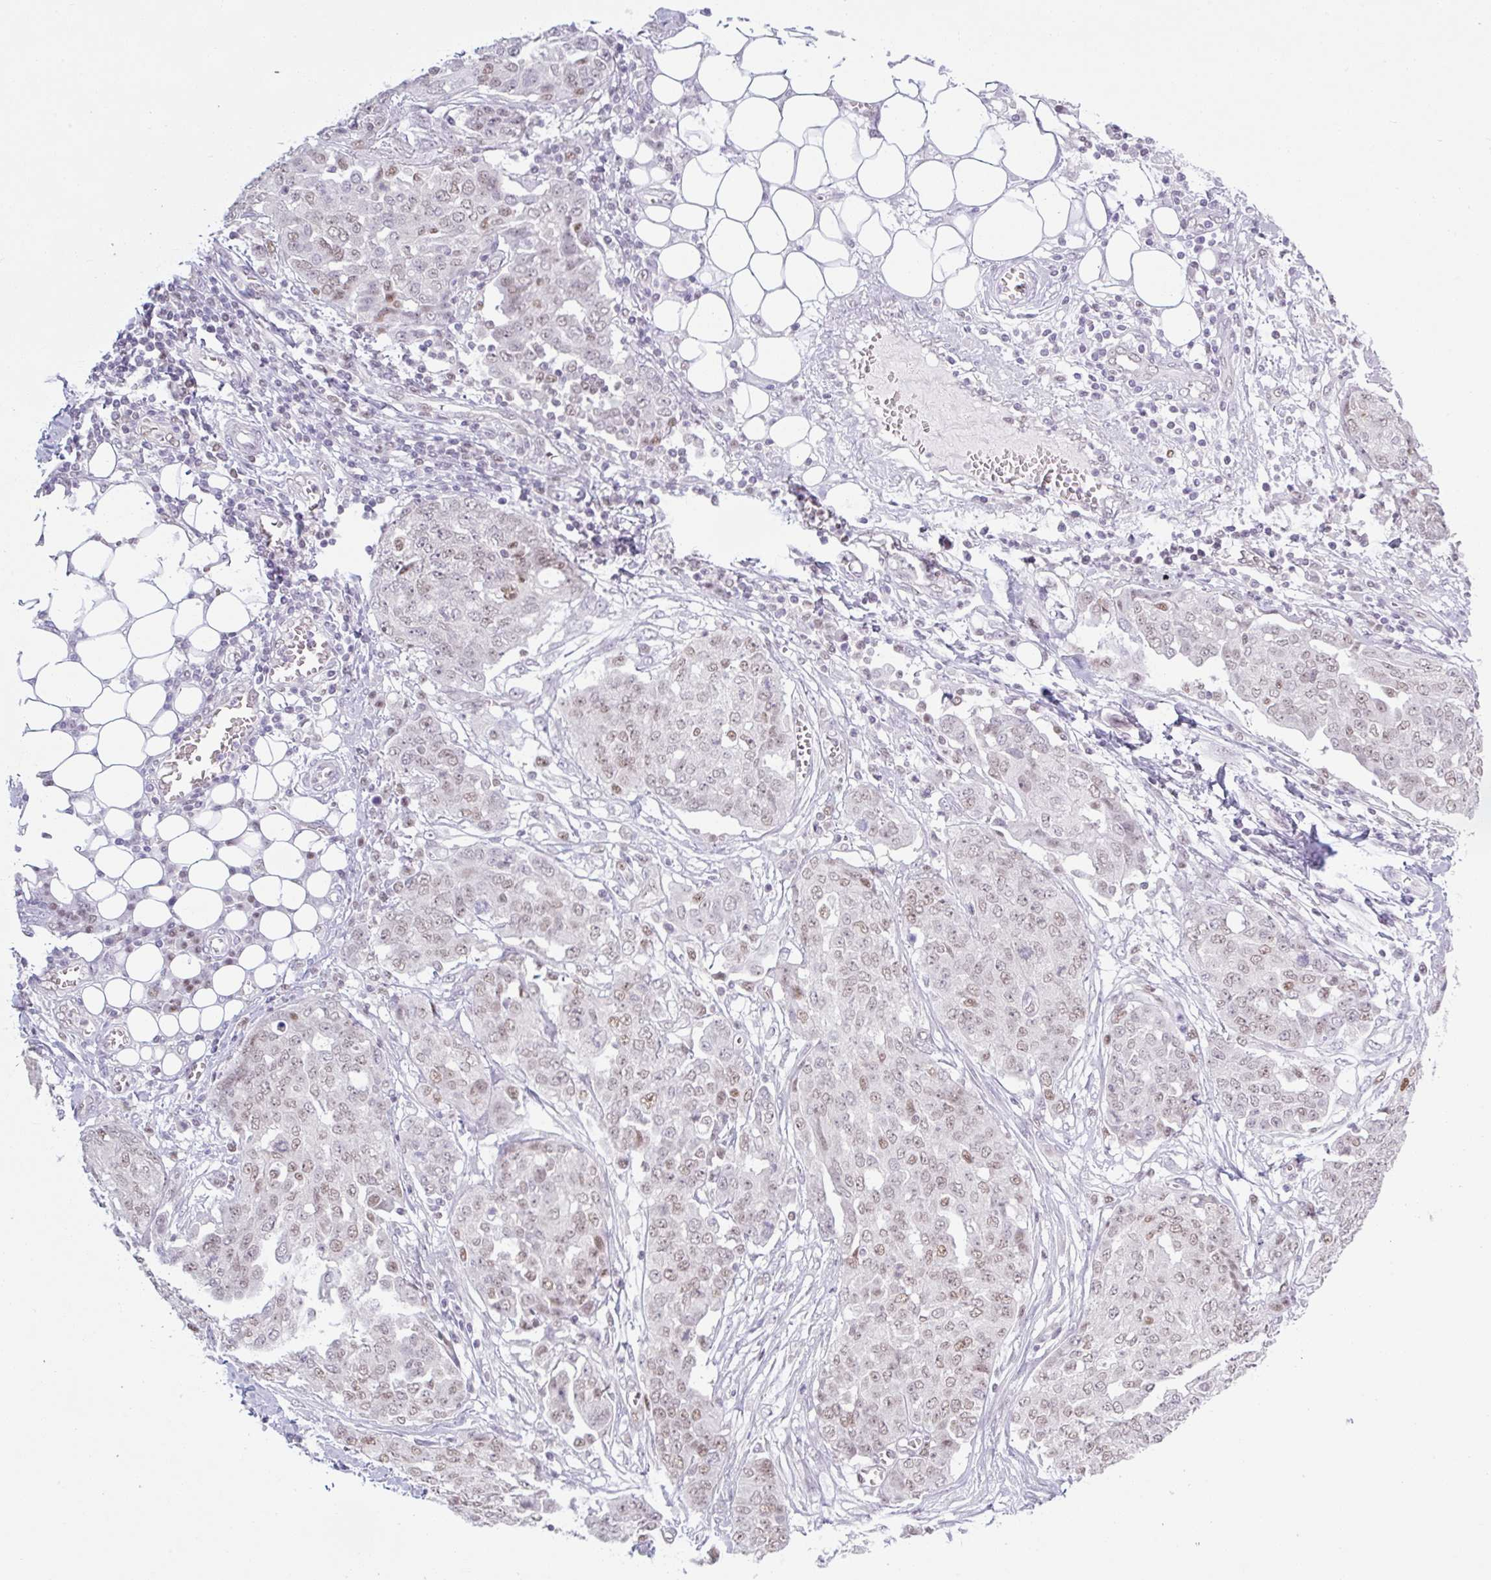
{"staining": {"intensity": "weak", "quantity": ">75%", "location": "nuclear"}, "tissue": "ovarian cancer", "cell_type": "Tumor cells", "image_type": "cancer", "snomed": [{"axis": "morphology", "description": "Cystadenocarcinoma, serous, NOS"}, {"axis": "topography", "description": "Soft tissue"}, {"axis": "topography", "description": "Ovary"}], "caption": "Brown immunohistochemical staining in human ovarian cancer (serous cystadenocarcinoma) reveals weak nuclear positivity in approximately >75% of tumor cells.", "gene": "TLE3", "patient": {"sex": "female", "age": 57}}